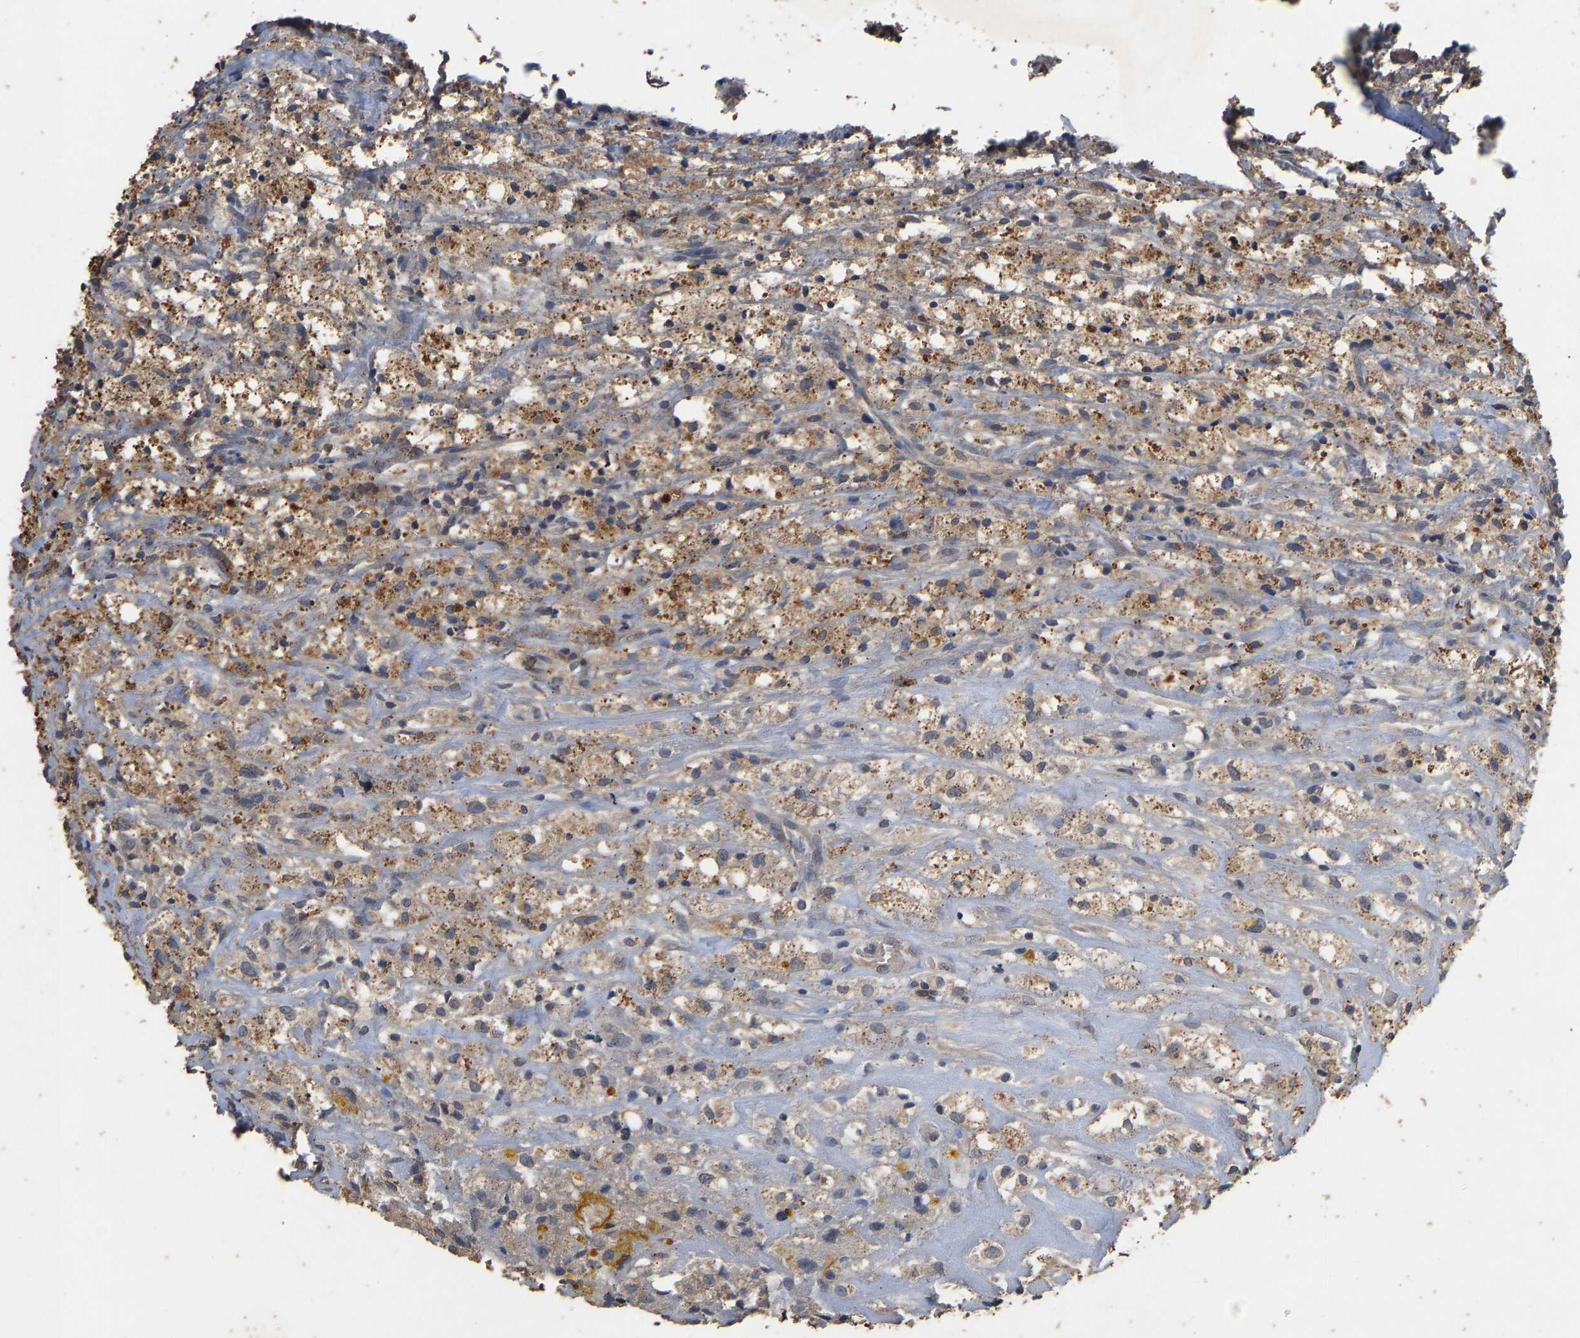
{"staining": {"intensity": "moderate", "quantity": "<25%", "location": "cytoplasmic/membranous"}, "tissue": "testis cancer", "cell_type": "Tumor cells", "image_type": "cancer", "snomed": [{"axis": "morphology", "description": "Carcinoma, Embryonal, NOS"}, {"axis": "topography", "description": "Testis"}], "caption": "Human testis embryonal carcinoma stained with a brown dye demonstrates moderate cytoplasmic/membranous positive expression in about <25% of tumor cells.", "gene": "CIDEC", "patient": {"sex": "male", "age": 2}}